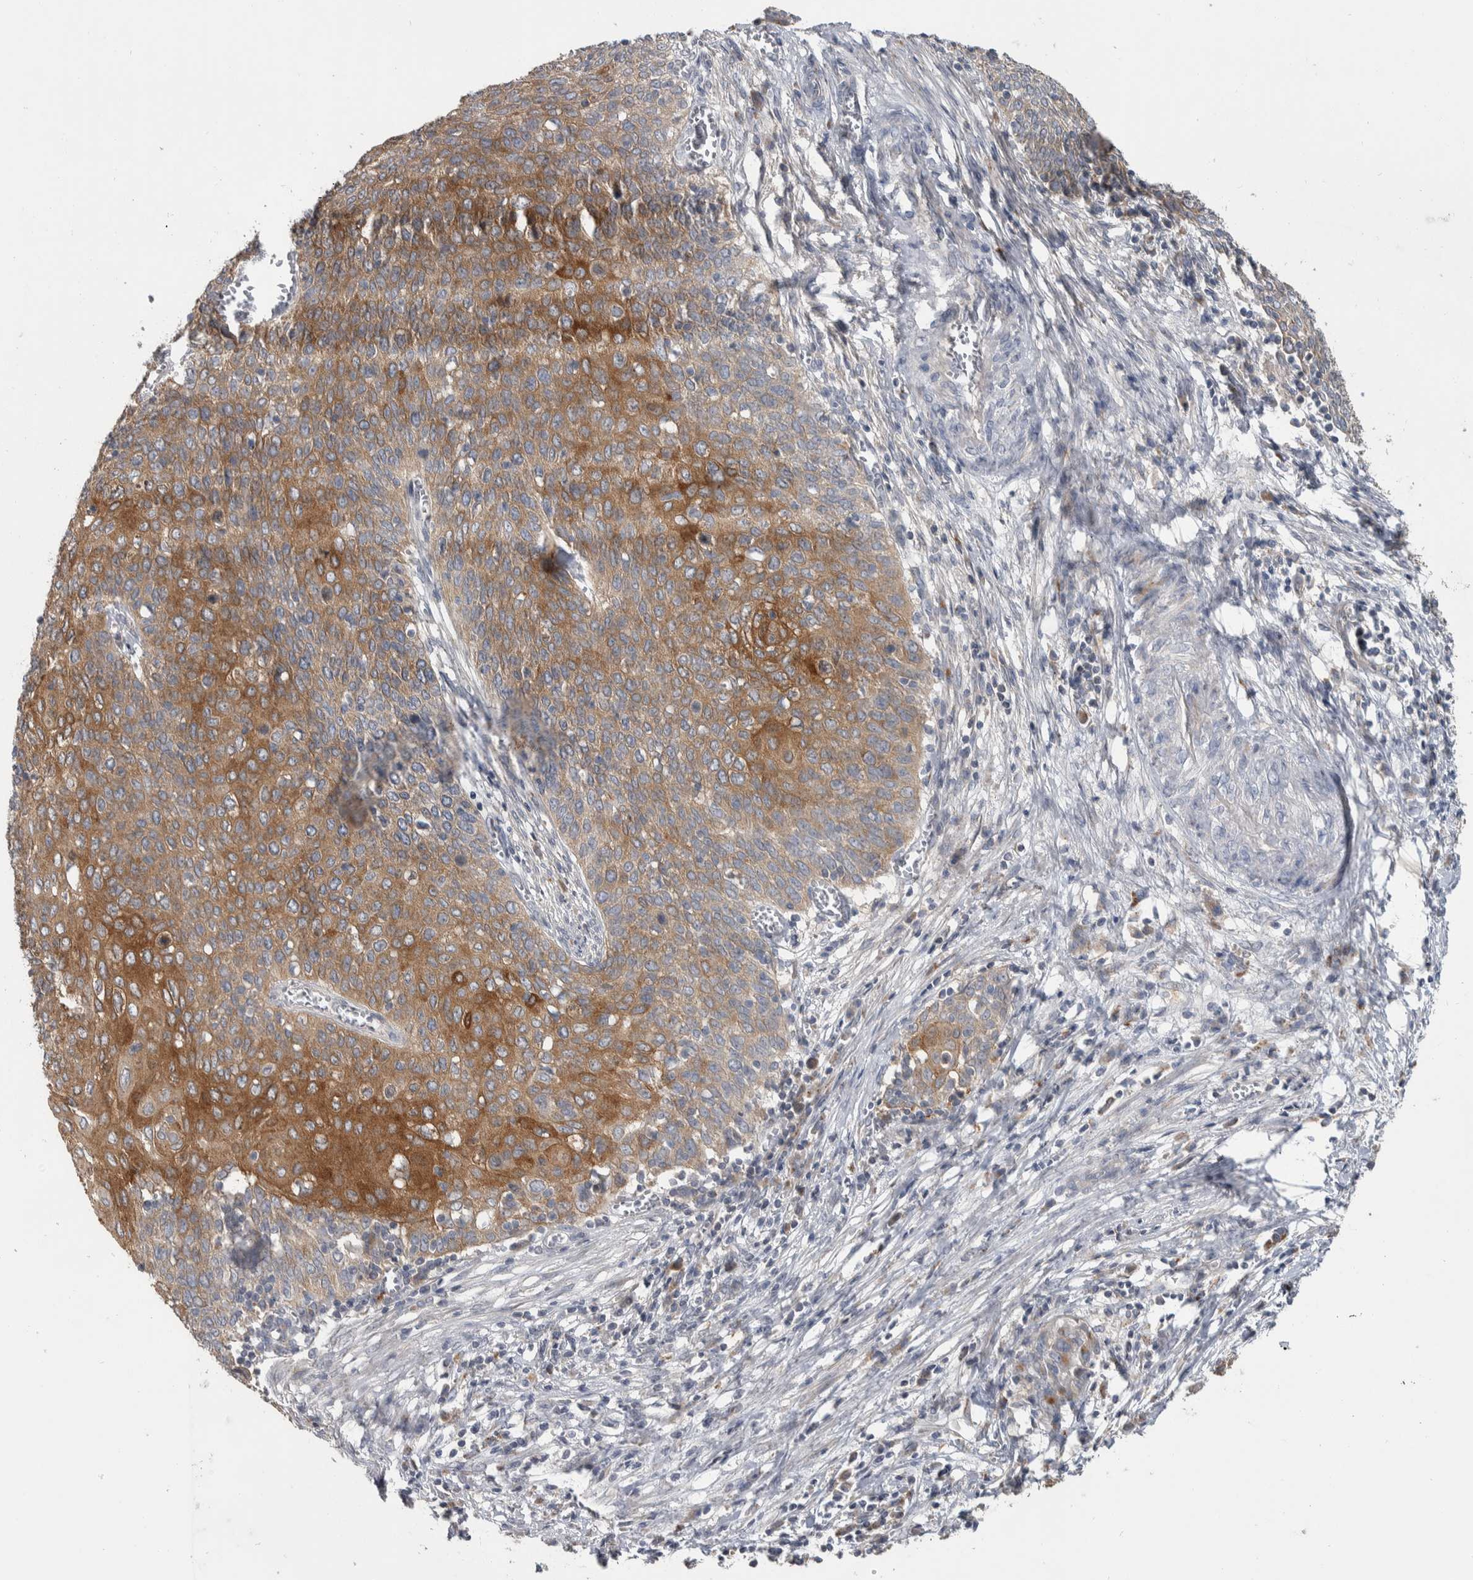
{"staining": {"intensity": "moderate", "quantity": ">75%", "location": "cytoplasmic/membranous"}, "tissue": "cervical cancer", "cell_type": "Tumor cells", "image_type": "cancer", "snomed": [{"axis": "morphology", "description": "Squamous cell carcinoma, NOS"}, {"axis": "topography", "description": "Cervix"}], "caption": "Immunohistochemical staining of cervical cancer shows medium levels of moderate cytoplasmic/membranous expression in about >75% of tumor cells. (brown staining indicates protein expression, while blue staining denotes nuclei).", "gene": "FAM83G", "patient": {"sex": "female", "age": 39}}